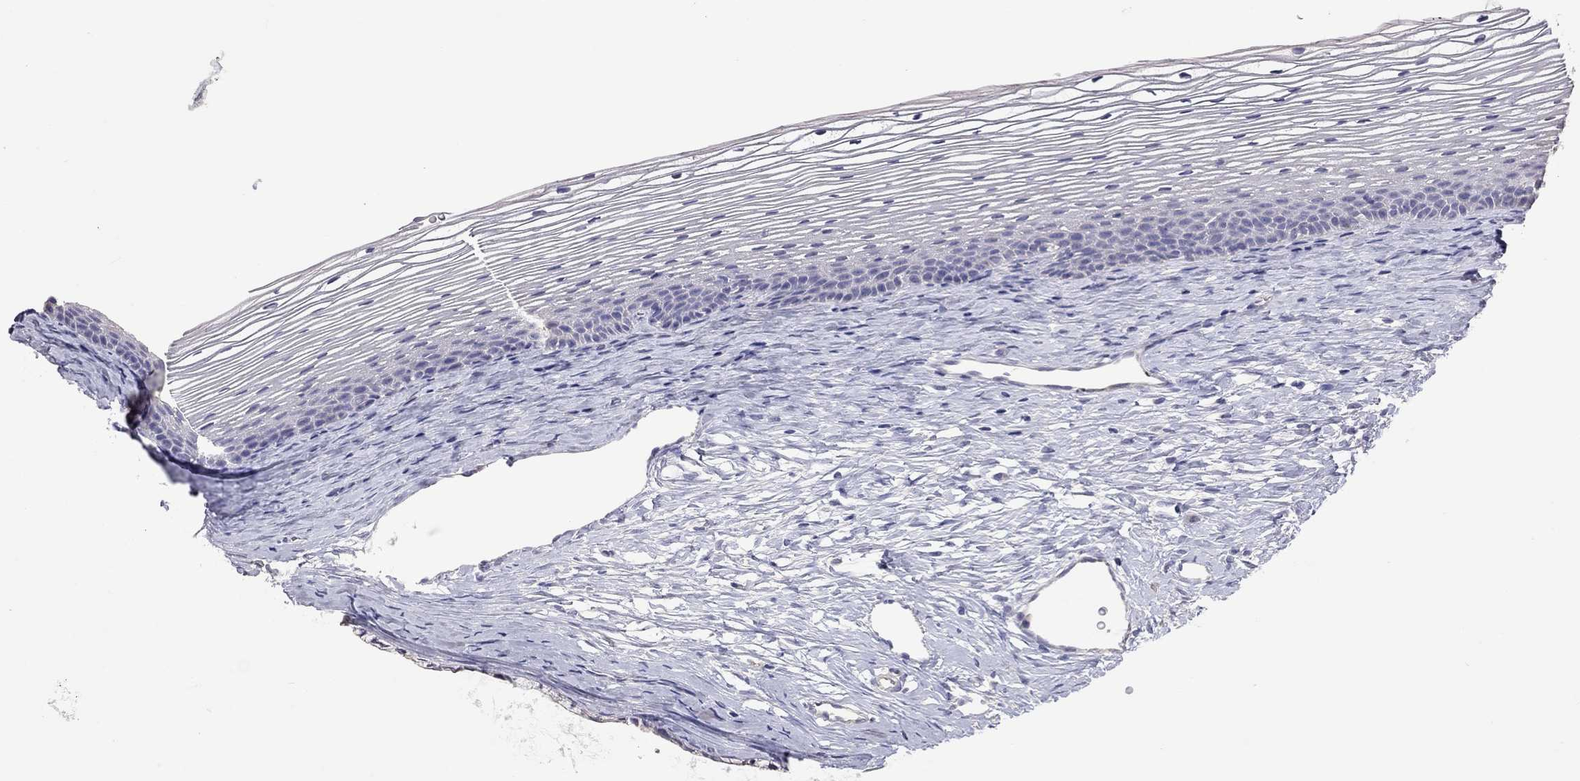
{"staining": {"intensity": "negative", "quantity": "none", "location": "none"}, "tissue": "cervix", "cell_type": "Glandular cells", "image_type": "normal", "snomed": [{"axis": "morphology", "description": "Normal tissue, NOS"}, {"axis": "topography", "description": "Cervix"}], "caption": "IHC photomicrograph of benign cervix: cervix stained with DAB (3,3'-diaminobenzidine) reveals no significant protein expression in glandular cells.", "gene": "FEZ1", "patient": {"sex": "female", "age": 39}}